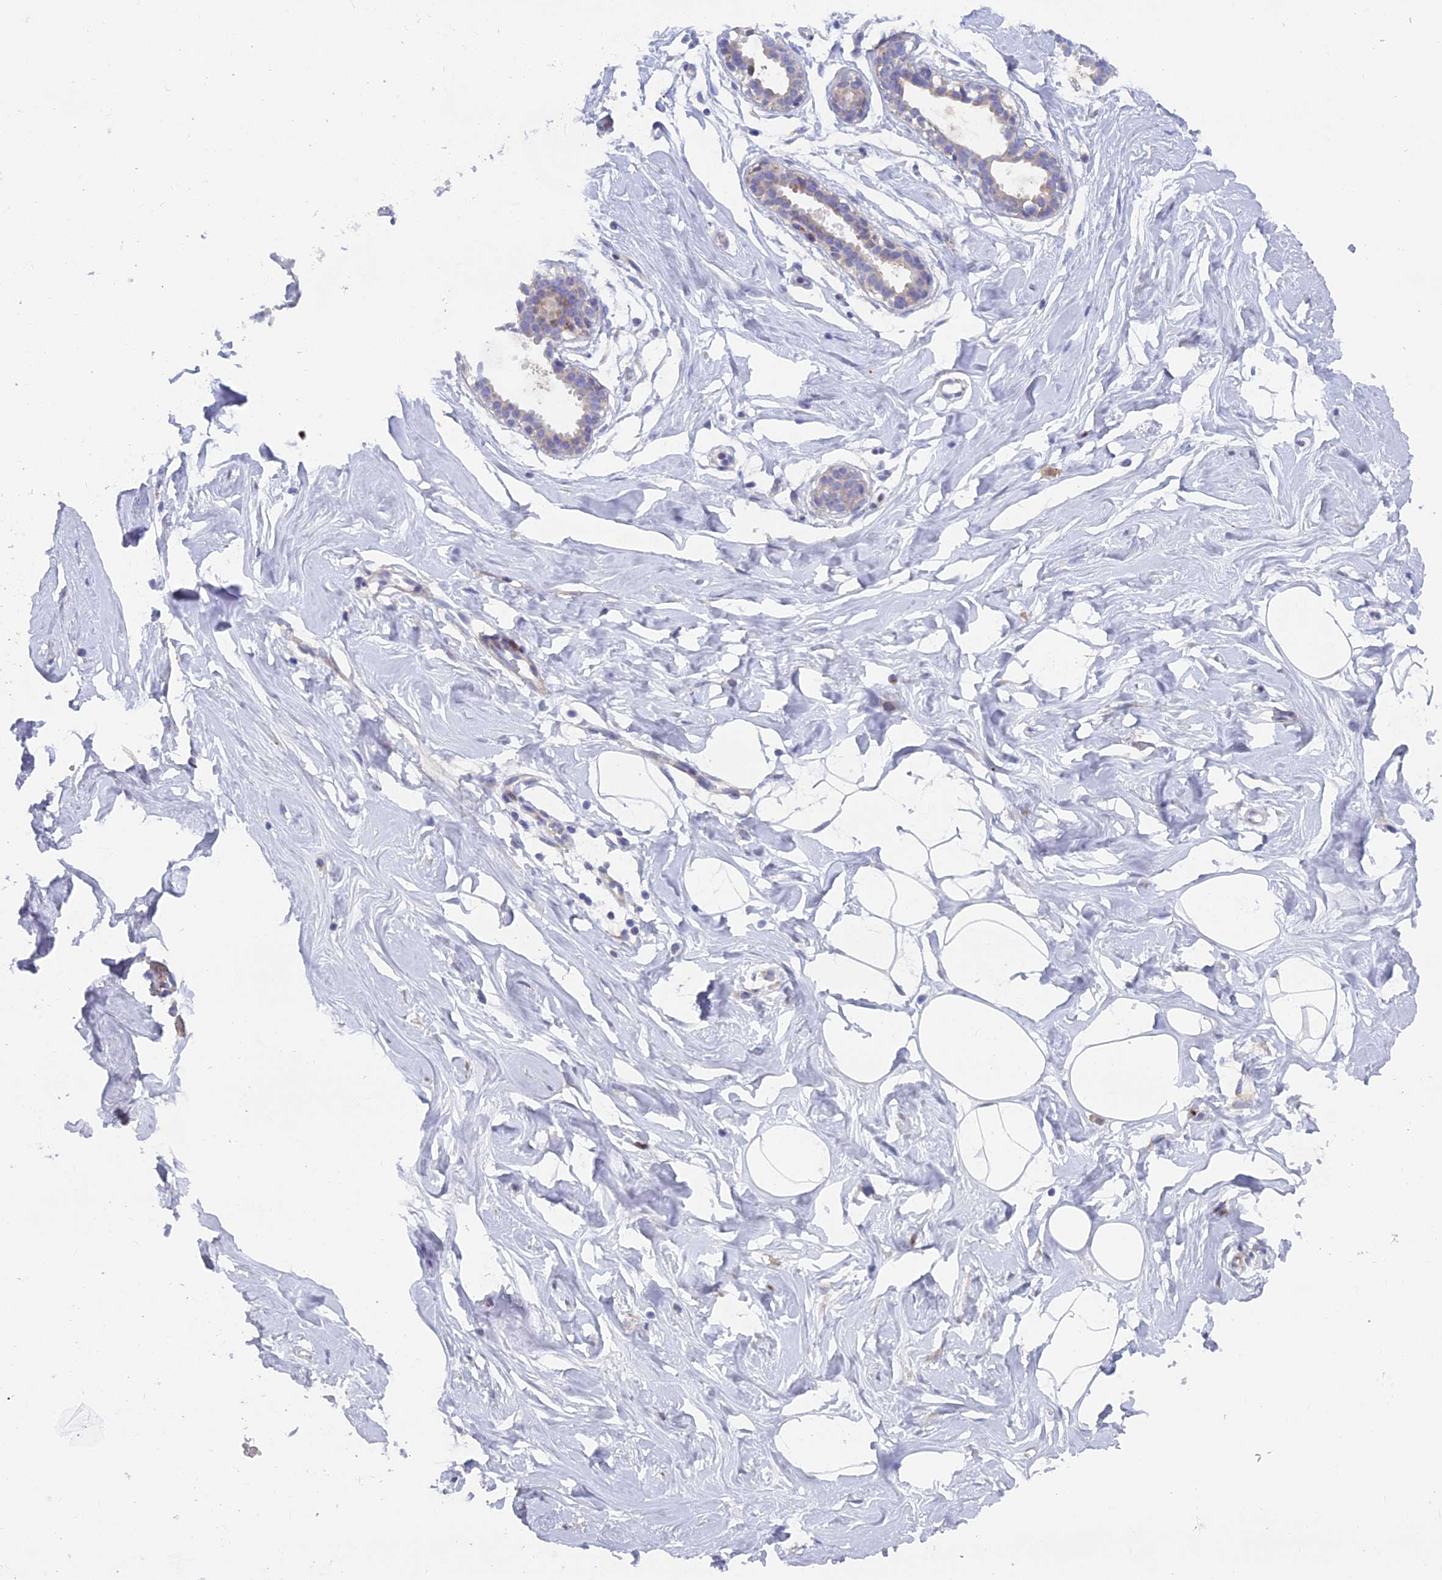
{"staining": {"intensity": "negative", "quantity": "none", "location": "none"}, "tissue": "breast", "cell_type": "Adipocytes", "image_type": "normal", "snomed": [{"axis": "morphology", "description": "Normal tissue, NOS"}, {"axis": "morphology", "description": "Adenoma, NOS"}, {"axis": "topography", "description": "Breast"}], "caption": "A histopathology image of breast stained for a protein demonstrates no brown staining in adipocytes. The staining is performed using DAB (3,3'-diaminobenzidine) brown chromogen with nuclei counter-stained in using hematoxylin.", "gene": "B9D2", "patient": {"sex": "female", "age": 23}}